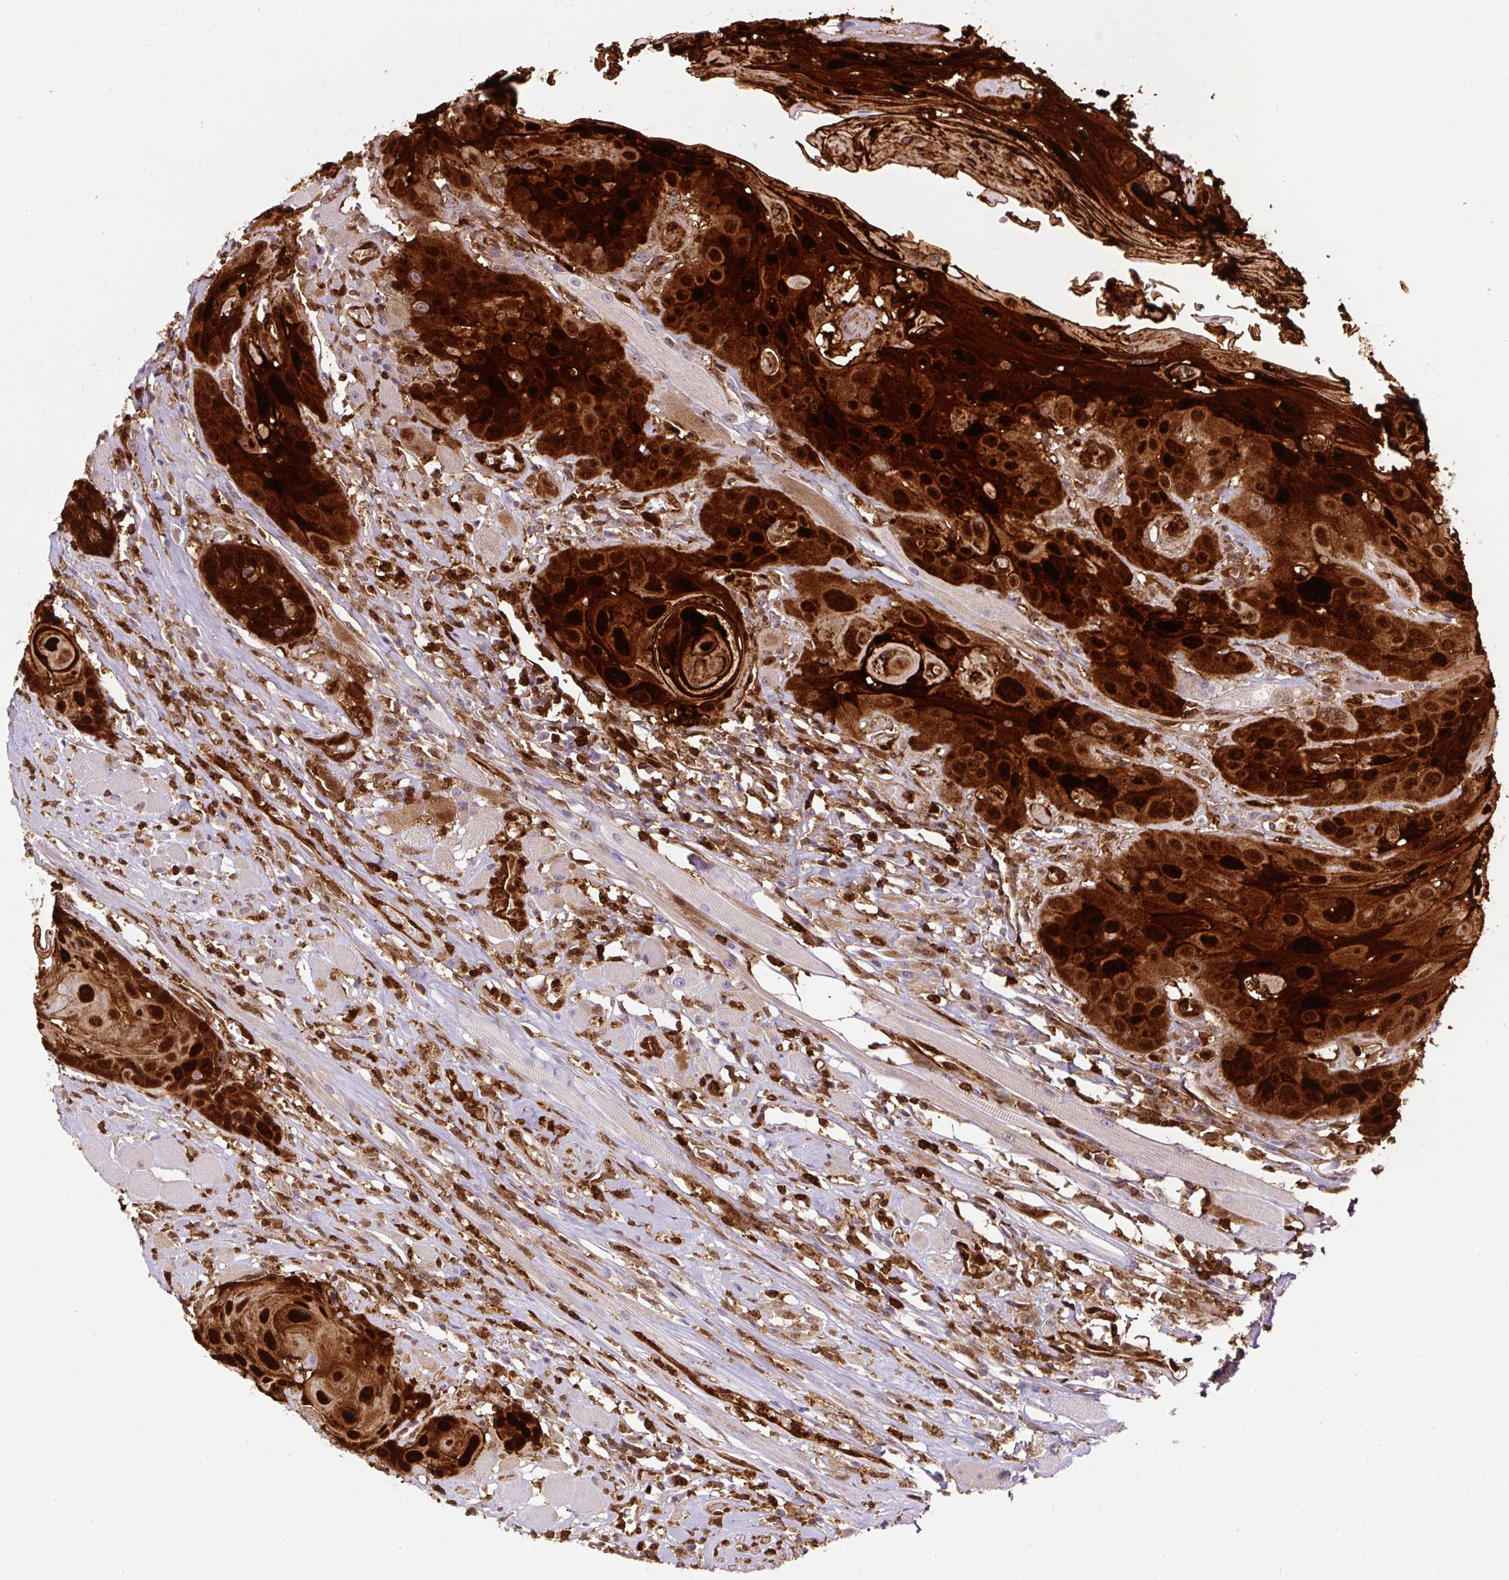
{"staining": {"intensity": "strong", "quantity": ">75%", "location": "cytoplasmic/membranous,nuclear"}, "tissue": "head and neck cancer", "cell_type": "Tumor cells", "image_type": "cancer", "snomed": [{"axis": "morphology", "description": "Squamous cell carcinoma, NOS"}, {"axis": "topography", "description": "Head-Neck"}], "caption": "Protein staining displays strong cytoplasmic/membranous and nuclear expression in about >75% of tumor cells in head and neck squamous cell carcinoma. The protein of interest is stained brown, and the nuclei are stained in blue (DAB (3,3'-diaminobenzidine) IHC with brightfield microscopy, high magnification).", "gene": "ANXA1", "patient": {"sex": "female", "age": 59}}